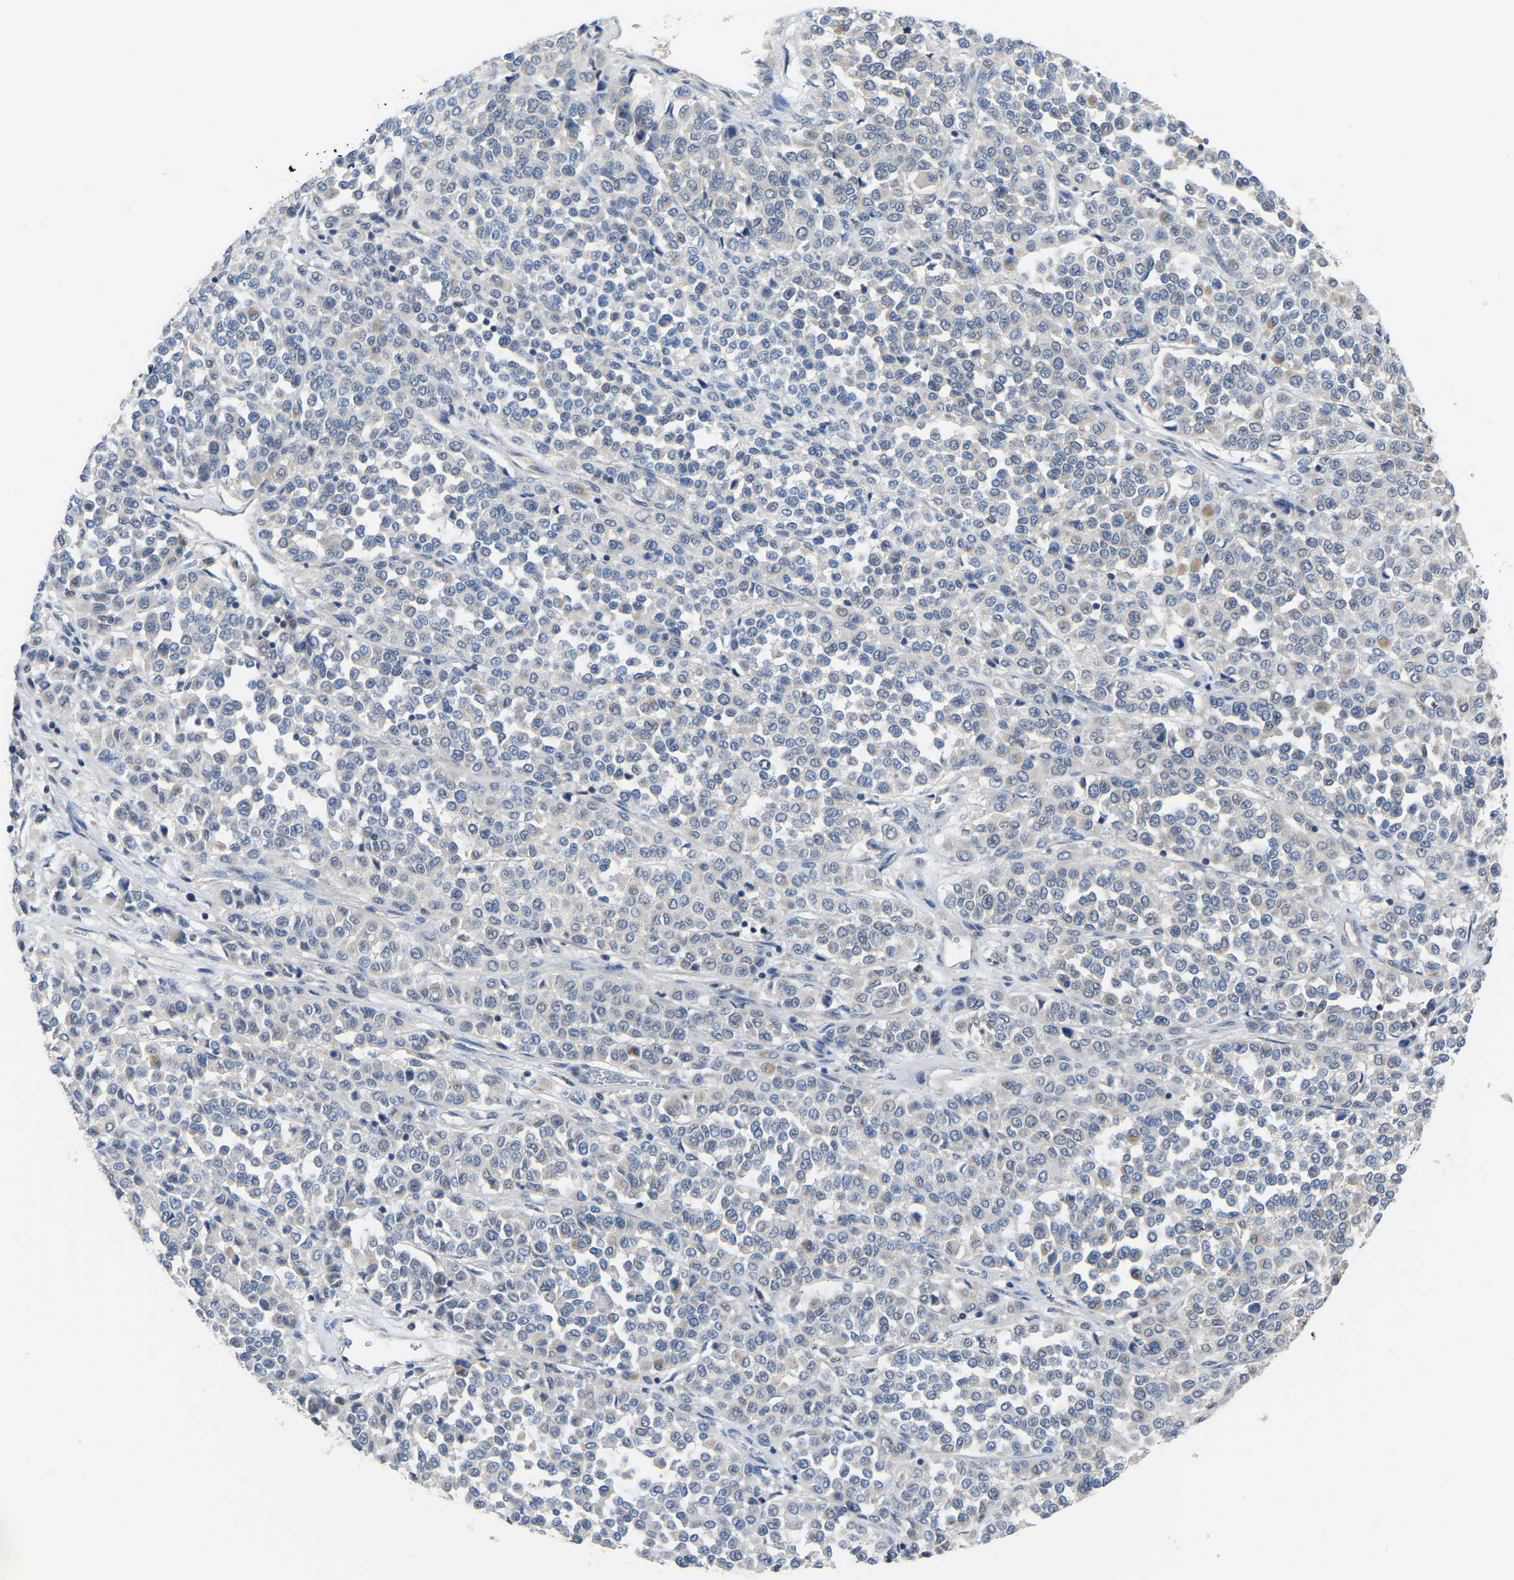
{"staining": {"intensity": "negative", "quantity": "none", "location": "none"}, "tissue": "melanoma", "cell_type": "Tumor cells", "image_type": "cancer", "snomed": [{"axis": "morphology", "description": "Malignant melanoma, Metastatic site"}, {"axis": "topography", "description": "Pancreas"}], "caption": "DAB (3,3'-diaminobenzidine) immunohistochemical staining of melanoma reveals no significant staining in tumor cells.", "gene": "ETFA", "patient": {"sex": "female", "age": 30}}